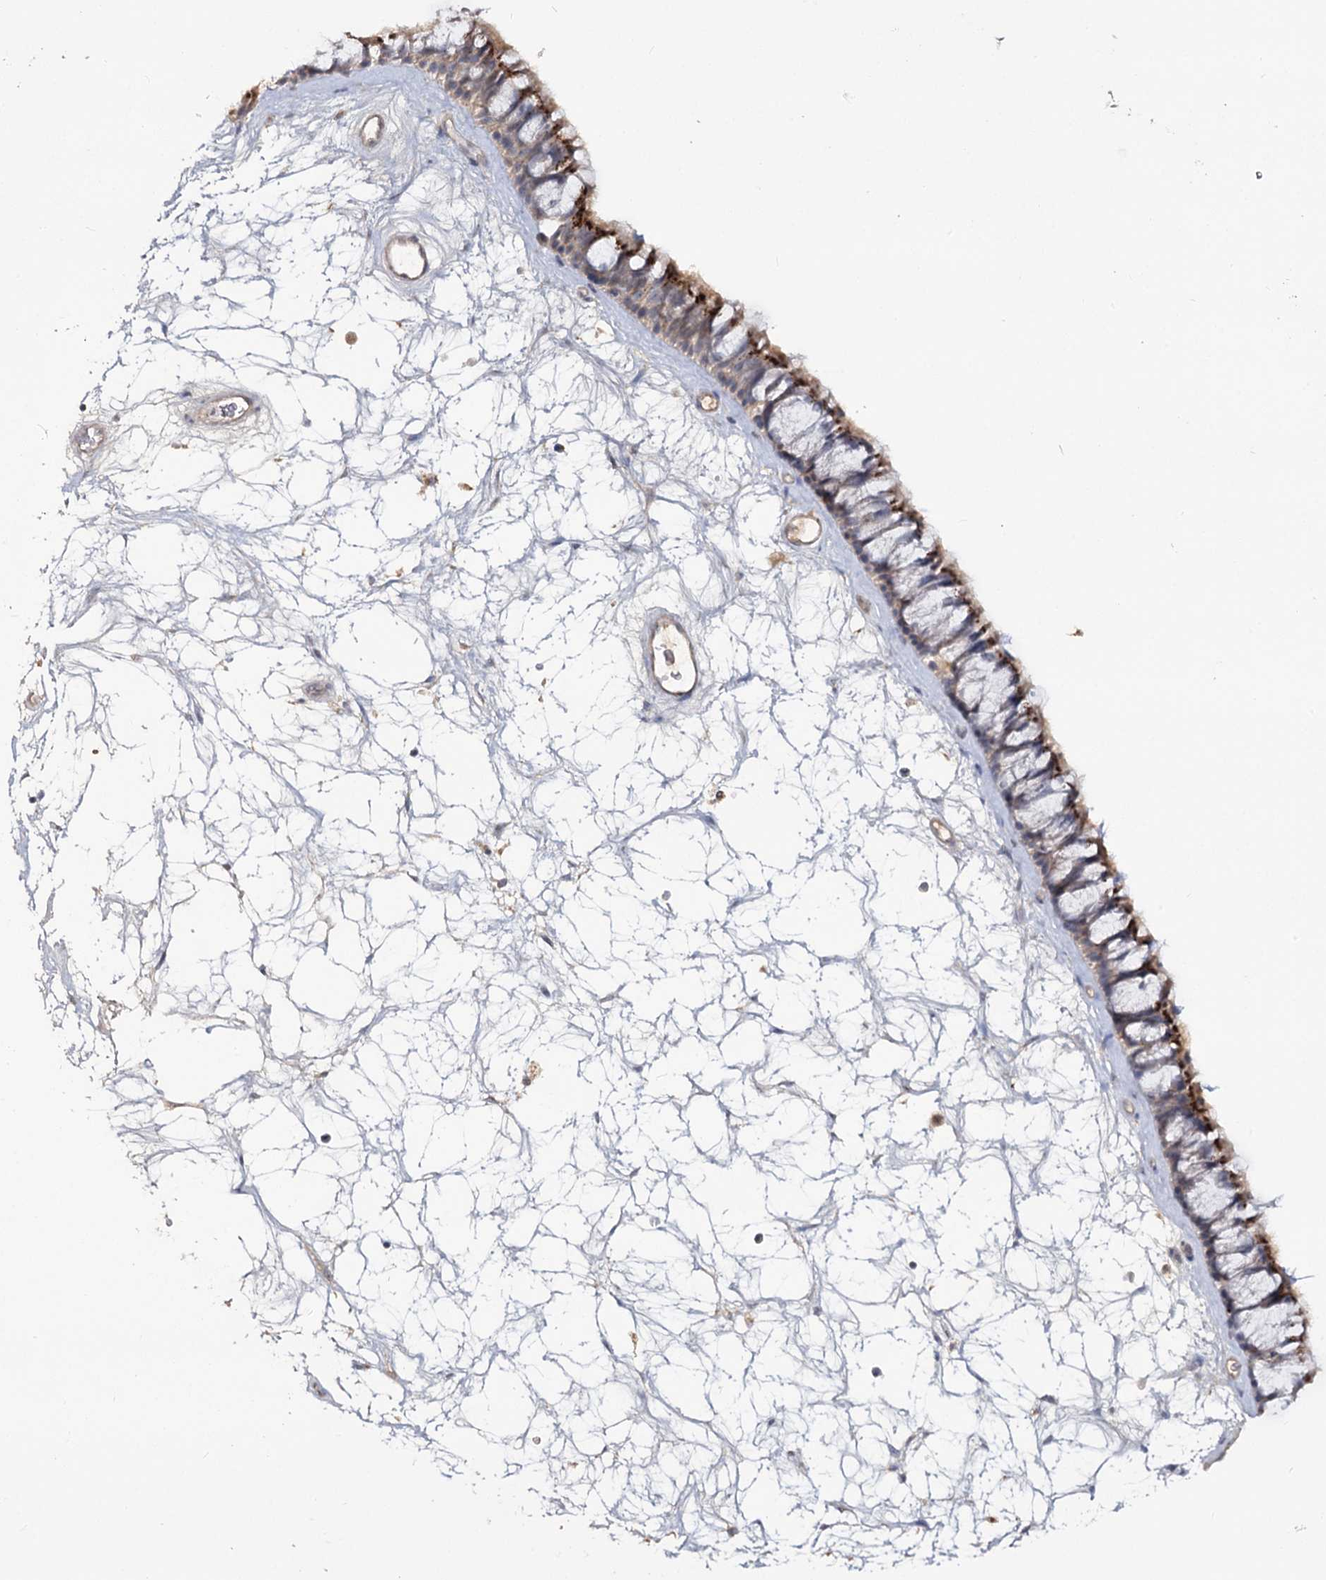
{"staining": {"intensity": "strong", "quantity": "25%-75%", "location": "cytoplasmic/membranous"}, "tissue": "nasopharynx", "cell_type": "Respiratory epithelial cells", "image_type": "normal", "snomed": [{"axis": "morphology", "description": "Normal tissue, NOS"}, {"axis": "topography", "description": "Nasopharynx"}], "caption": "A histopathology image of human nasopharynx stained for a protein exhibits strong cytoplasmic/membranous brown staining in respiratory epithelial cells. (DAB (3,3'-diaminobenzidine) = brown stain, brightfield microscopy at high magnification).", "gene": "ANGPTL5", "patient": {"sex": "male", "age": 64}}